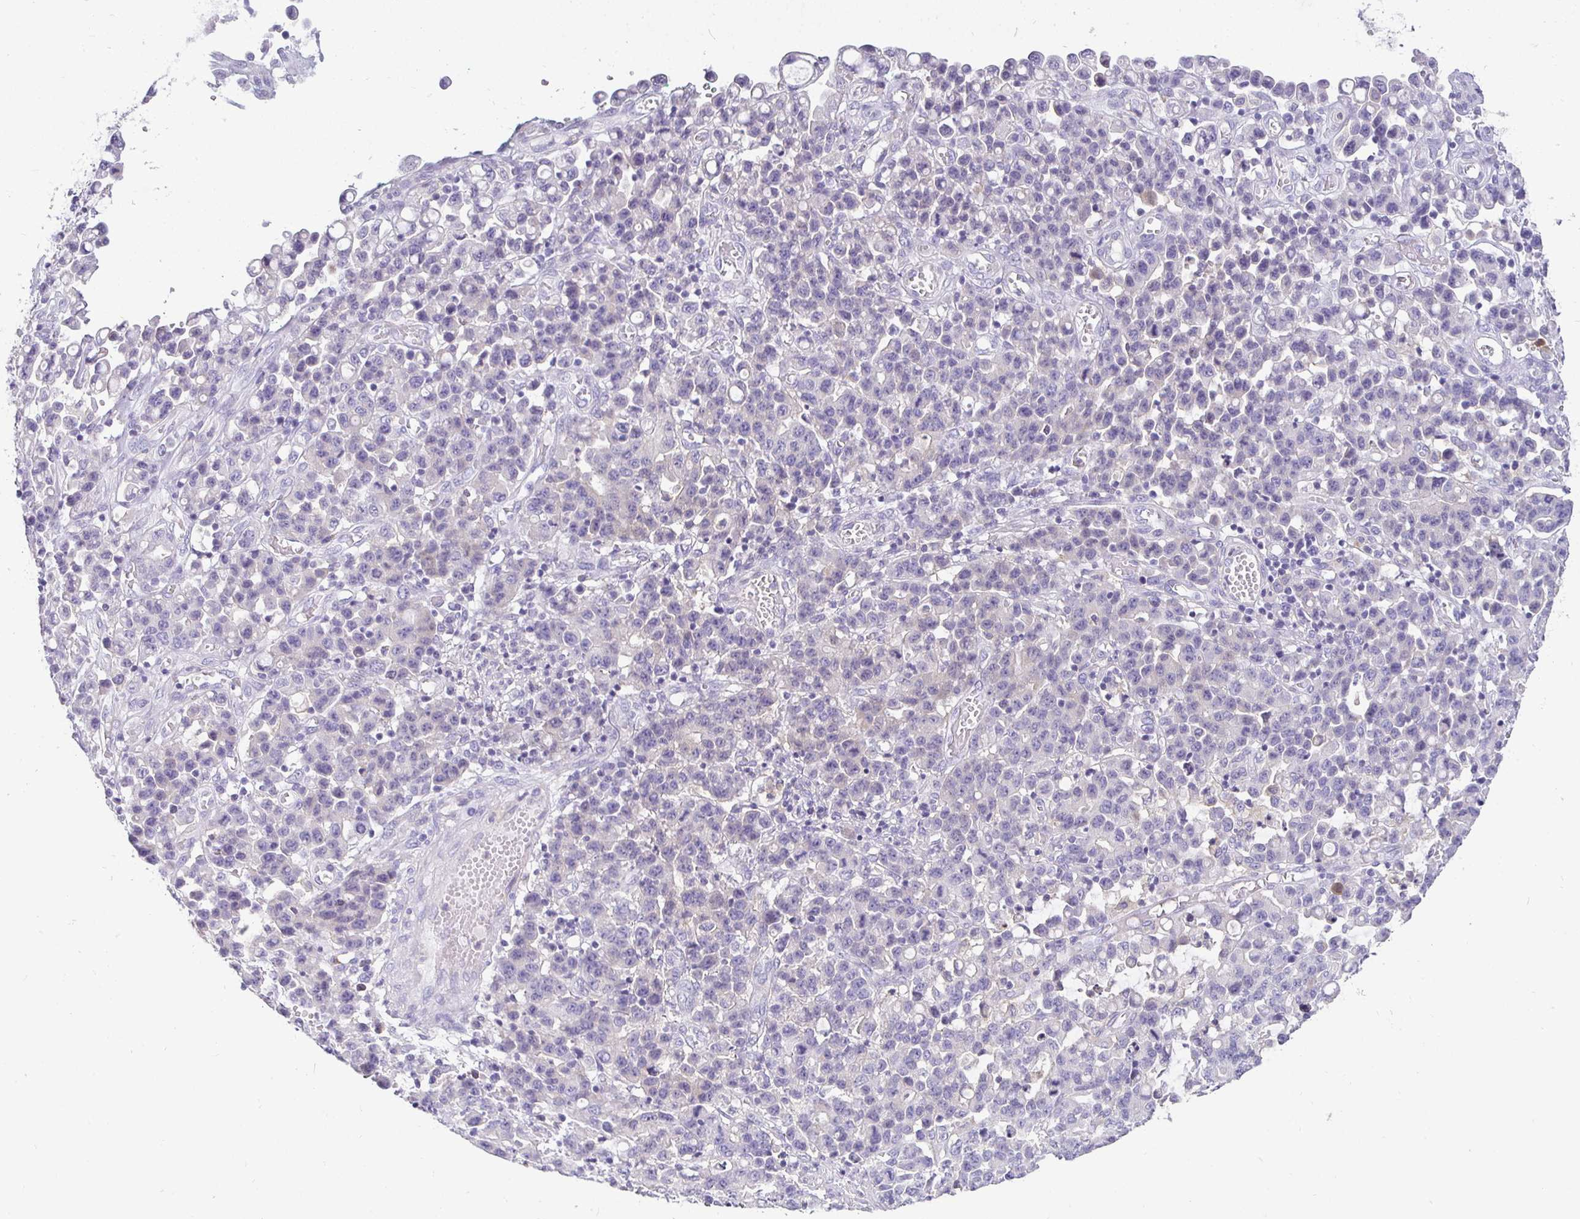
{"staining": {"intensity": "negative", "quantity": "none", "location": "none"}, "tissue": "stomach cancer", "cell_type": "Tumor cells", "image_type": "cancer", "snomed": [{"axis": "morphology", "description": "Adenocarcinoma, NOS"}, {"axis": "topography", "description": "Stomach, upper"}], "caption": "Immunohistochemical staining of human adenocarcinoma (stomach) reveals no significant staining in tumor cells.", "gene": "SIRPA", "patient": {"sex": "male", "age": 69}}